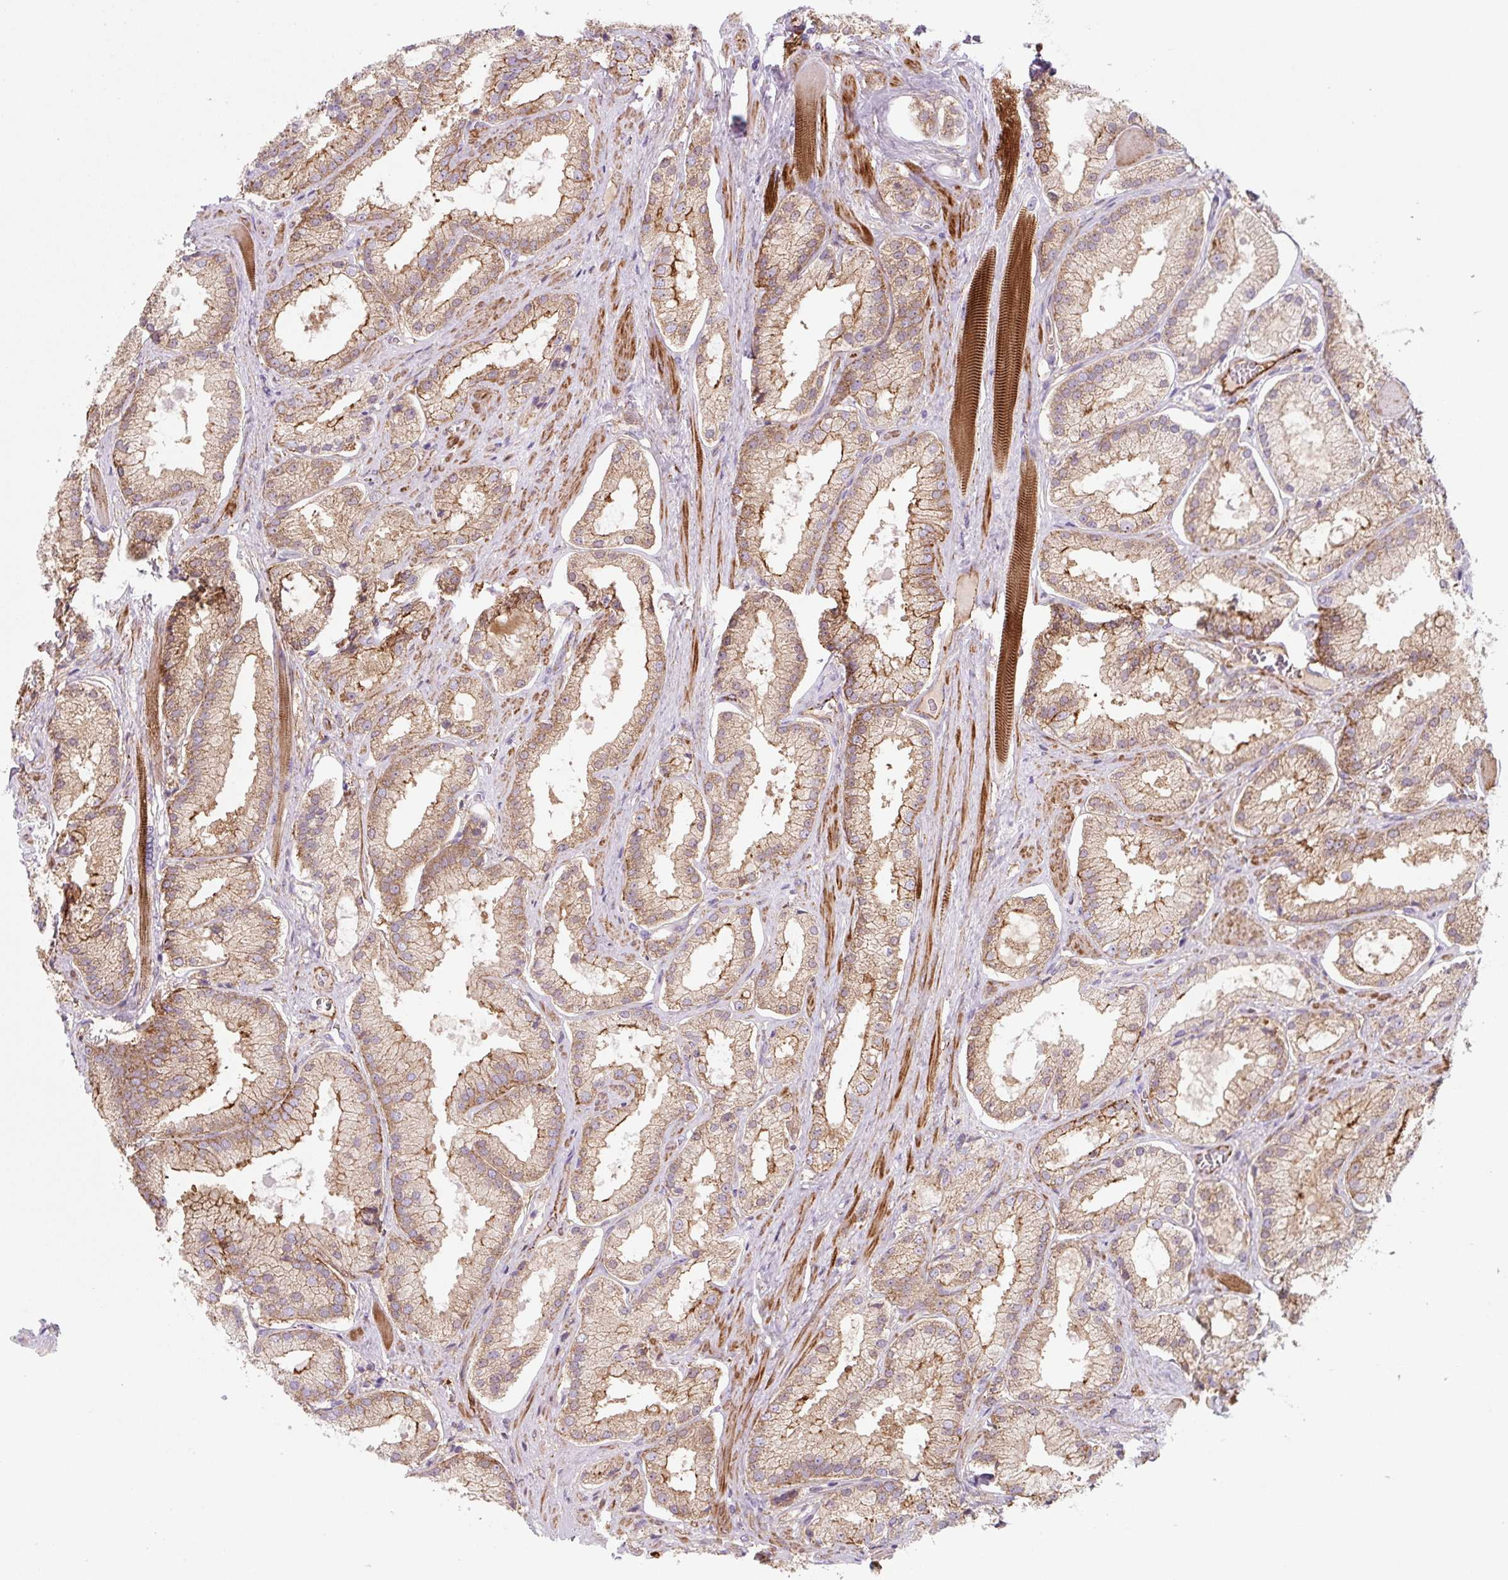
{"staining": {"intensity": "moderate", "quantity": ">75%", "location": "cytoplasmic/membranous"}, "tissue": "prostate cancer", "cell_type": "Tumor cells", "image_type": "cancer", "snomed": [{"axis": "morphology", "description": "Adenocarcinoma, High grade"}, {"axis": "topography", "description": "Prostate"}], "caption": "IHC (DAB) staining of human prostate cancer (adenocarcinoma (high-grade)) displays moderate cytoplasmic/membranous protein expression in approximately >75% of tumor cells.", "gene": "DHFR2", "patient": {"sex": "male", "age": 68}}